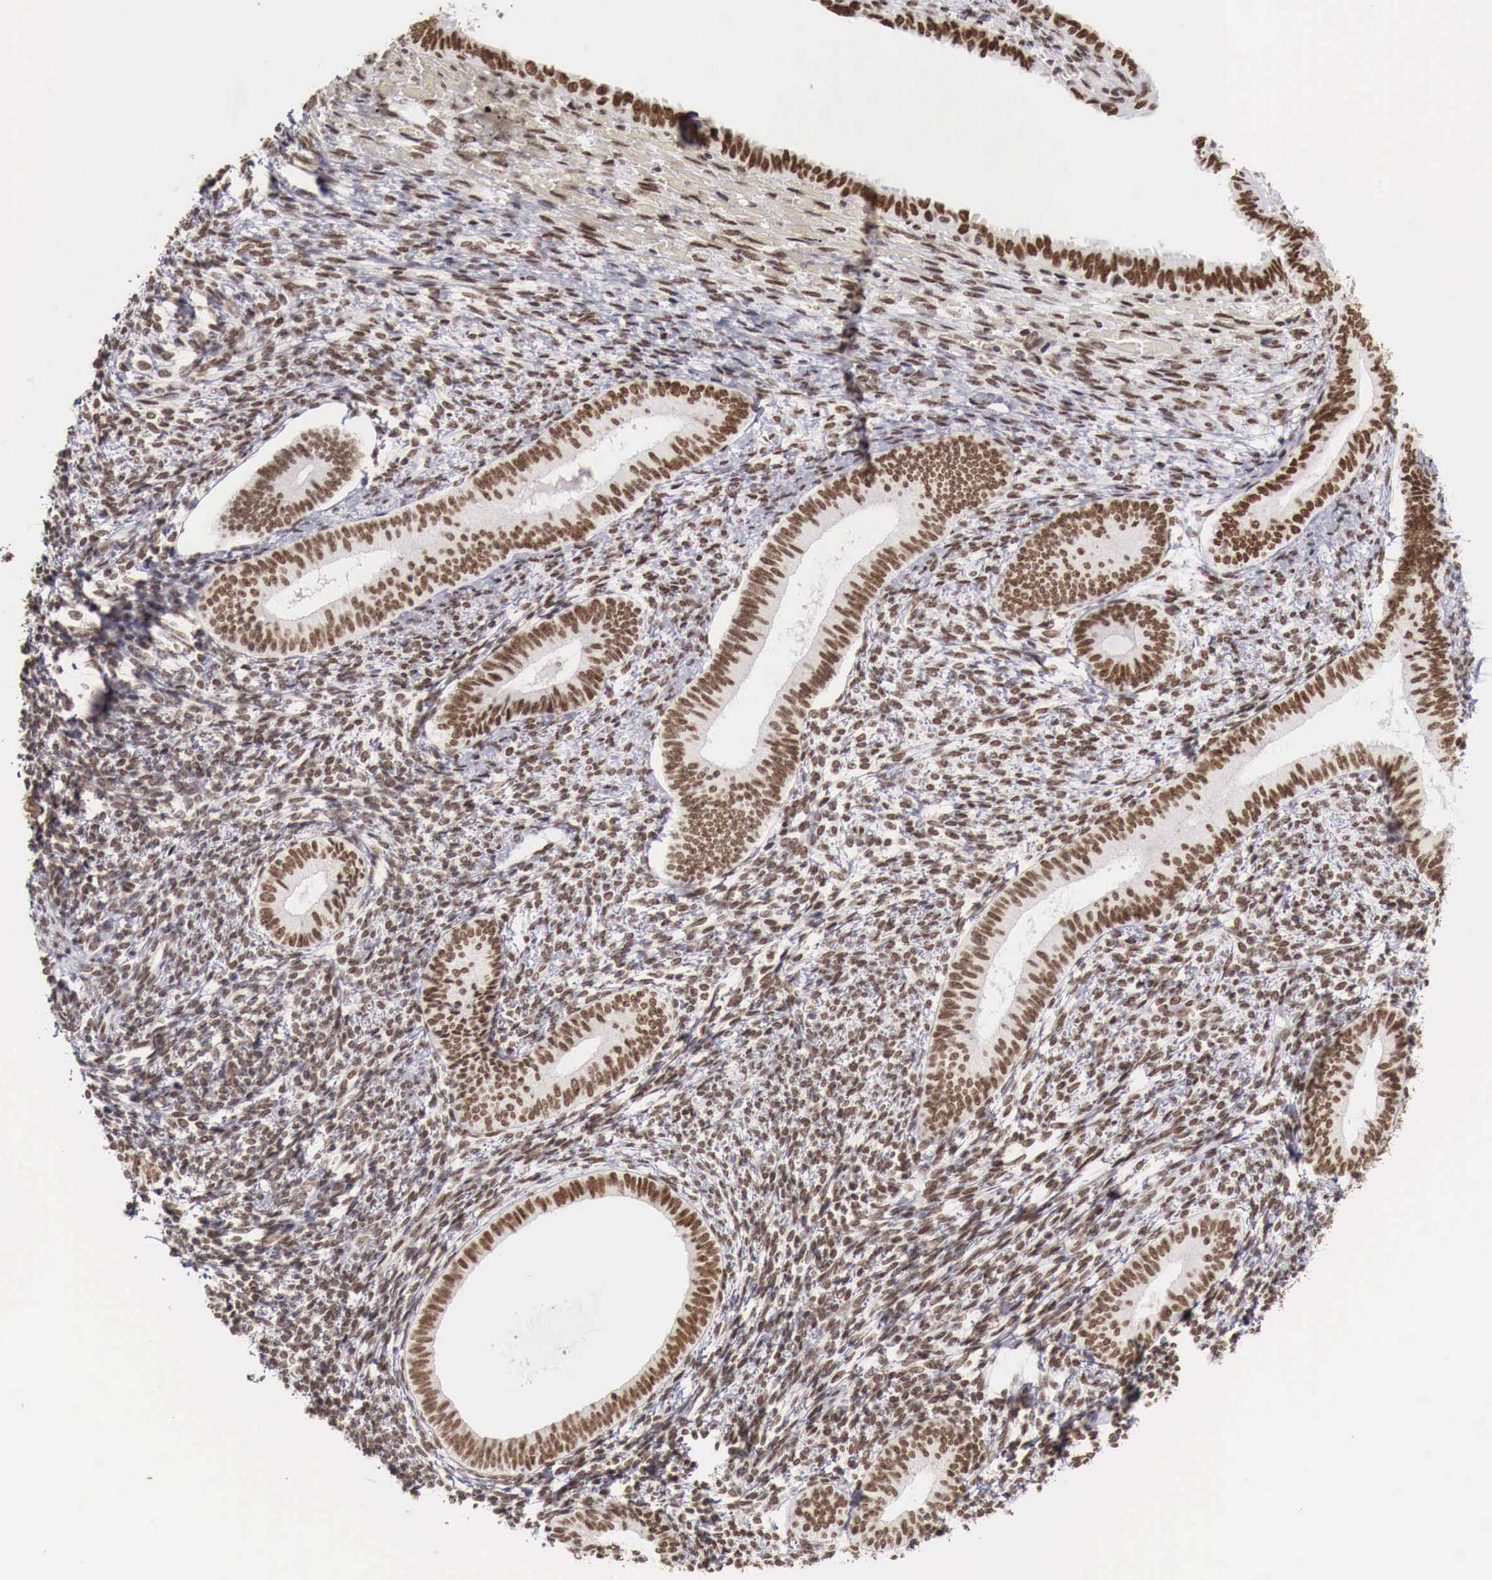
{"staining": {"intensity": "strong", "quantity": ">75%", "location": "nuclear"}, "tissue": "endometrium", "cell_type": "Cells in endometrial stroma", "image_type": "normal", "snomed": [{"axis": "morphology", "description": "Normal tissue, NOS"}, {"axis": "topography", "description": "Endometrium"}], "caption": "Normal endometrium displays strong nuclear positivity in approximately >75% of cells in endometrial stroma, visualized by immunohistochemistry. The staining was performed using DAB to visualize the protein expression in brown, while the nuclei were stained in blue with hematoxylin (Magnification: 20x).", "gene": "PHF14", "patient": {"sex": "female", "age": 82}}